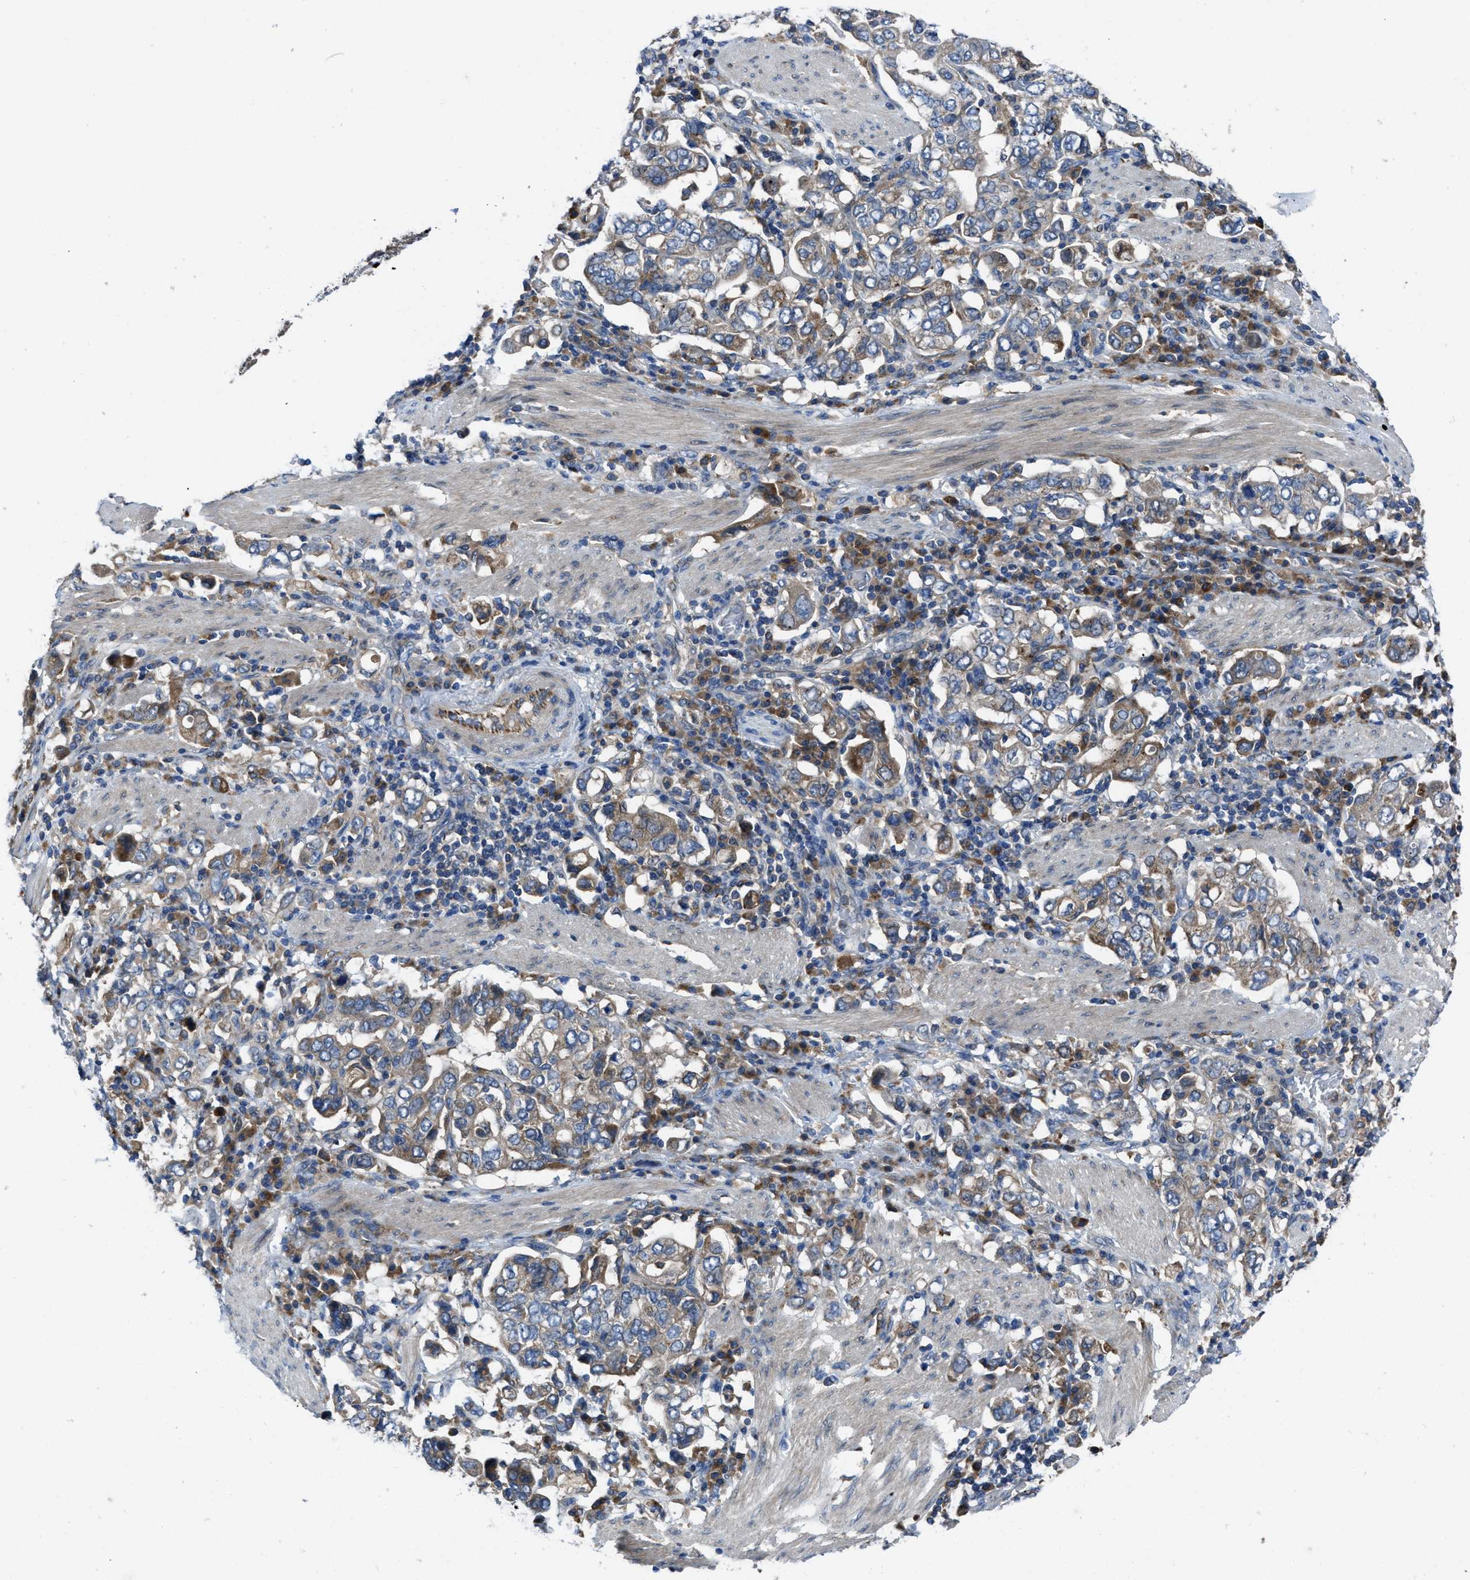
{"staining": {"intensity": "moderate", "quantity": "25%-75%", "location": "cytoplasmic/membranous"}, "tissue": "stomach cancer", "cell_type": "Tumor cells", "image_type": "cancer", "snomed": [{"axis": "morphology", "description": "Adenocarcinoma, NOS"}, {"axis": "topography", "description": "Stomach, upper"}], "caption": "Stomach cancer (adenocarcinoma) stained for a protein (brown) displays moderate cytoplasmic/membranous positive staining in approximately 25%-75% of tumor cells.", "gene": "MAP3K20", "patient": {"sex": "male", "age": 62}}